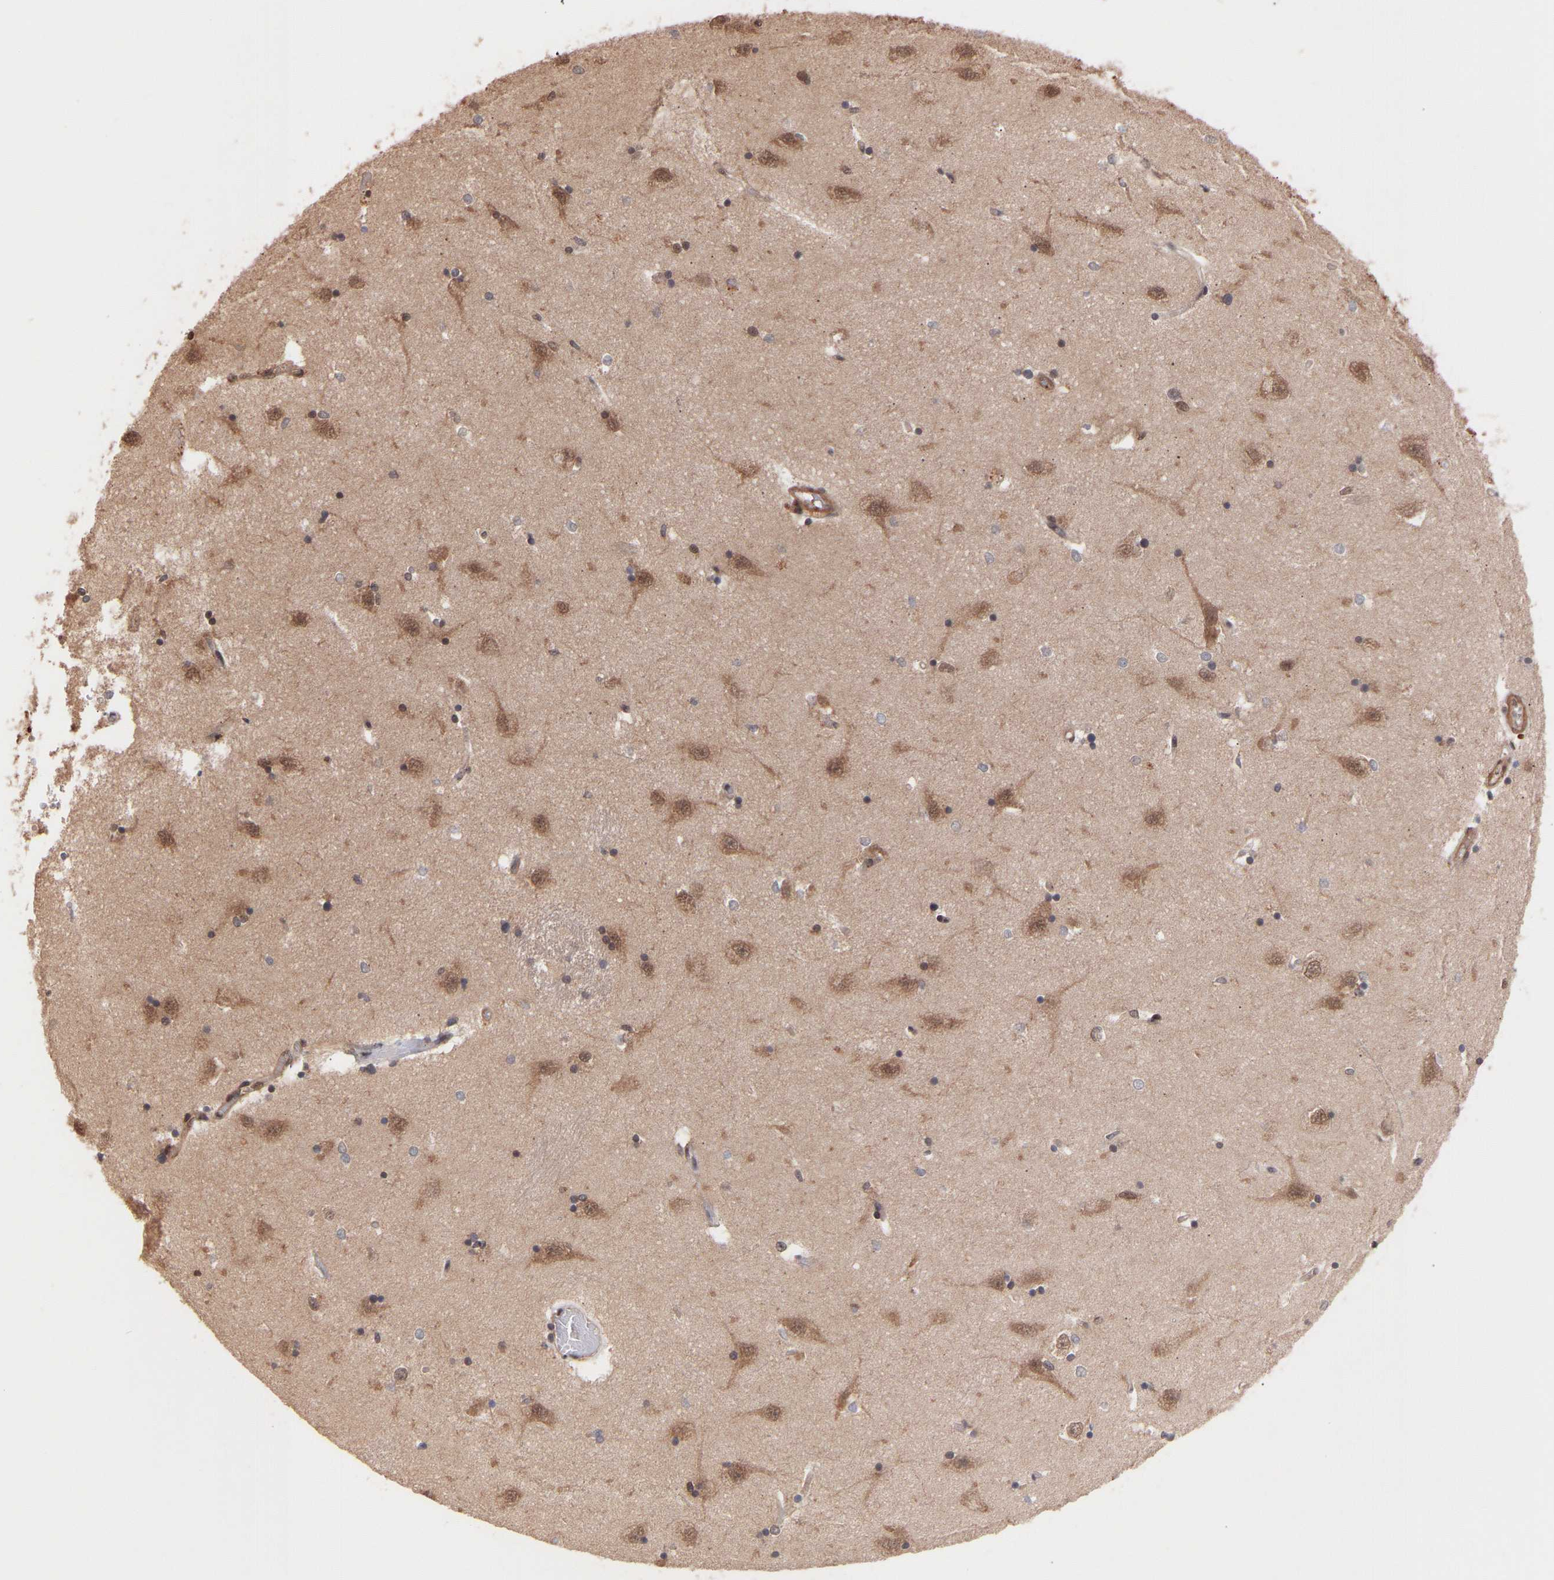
{"staining": {"intensity": "weak", "quantity": "<25%", "location": "nuclear"}, "tissue": "hippocampus", "cell_type": "Glial cells", "image_type": "normal", "snomed": [{"axis": "morphology", "description": "Normal tissue, NOS"}, {"axis": "topography", "description": "Hippocampus"}], "caption": "Image shows no significant protein positivity in glial cells of normal hippocampus. (DAB (3,3'-diaminobenzidine) immunohistochemistry (IHC), high magnification).", "gene": "PDLIM5", "patient": {"sex": "male", "age": 45}}